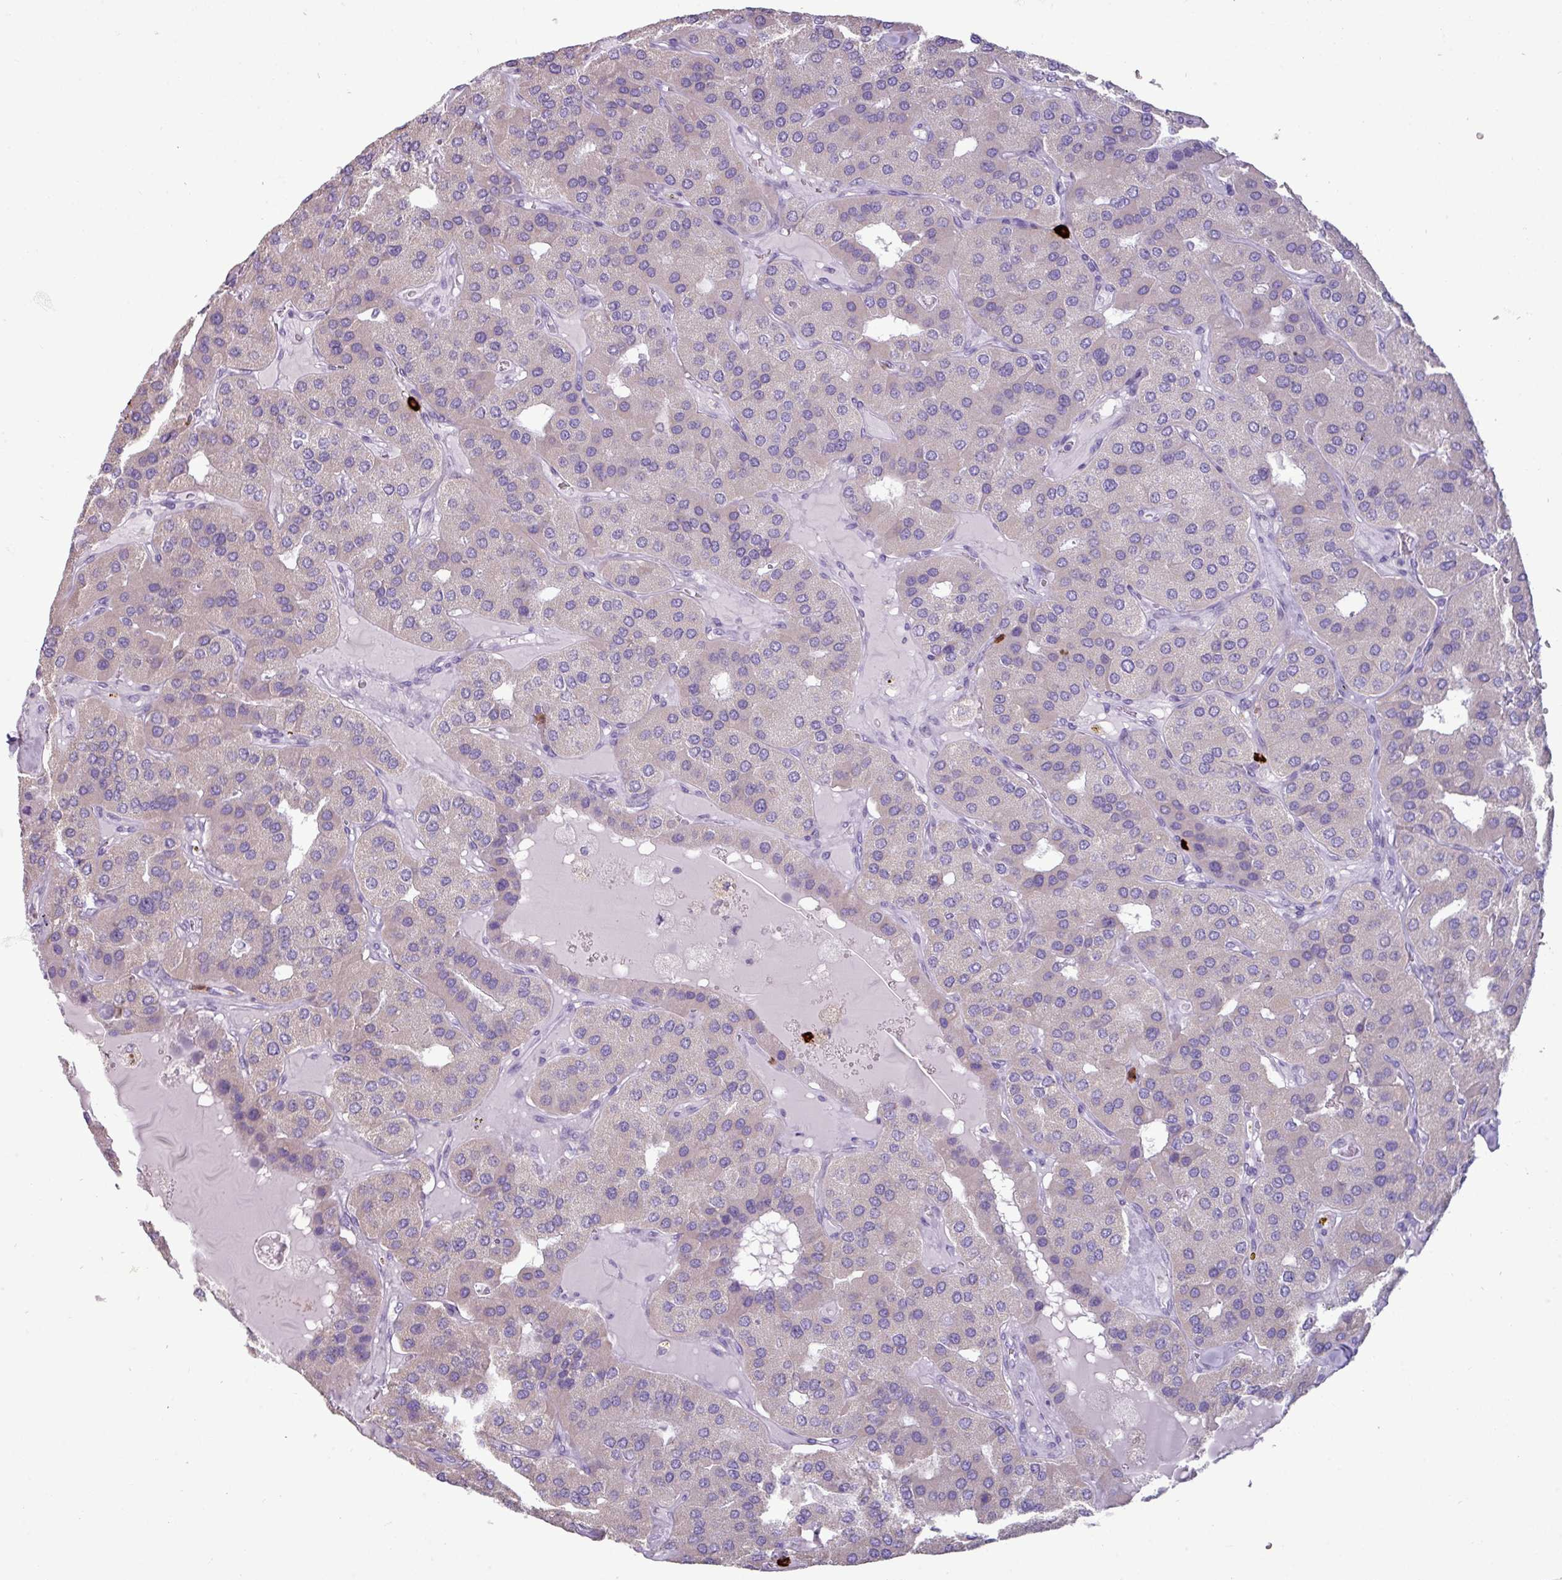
{"staining": {"intensity": "negative", "quantity": "none", "location": "none"}, "tissue": "parathyroid gland", "cell_type": "Glandular cells", "image_type": "normal", "snomed": [{"axis": "morphology", "description": "Normal tissue, NOS"}, {"axis": "morphology", "description": "Adenoma, NOS"}, {"axis": "topography", "description": "Parathyroid gland"}], "caption": "An immunohistochemistry histopathology image of unremarkable parathyroid gland is shown. There is no staining in glandular cells of parathyroid gland.", "gene": "TRIM39", "patient": {"sex": "female", "age": 86}}